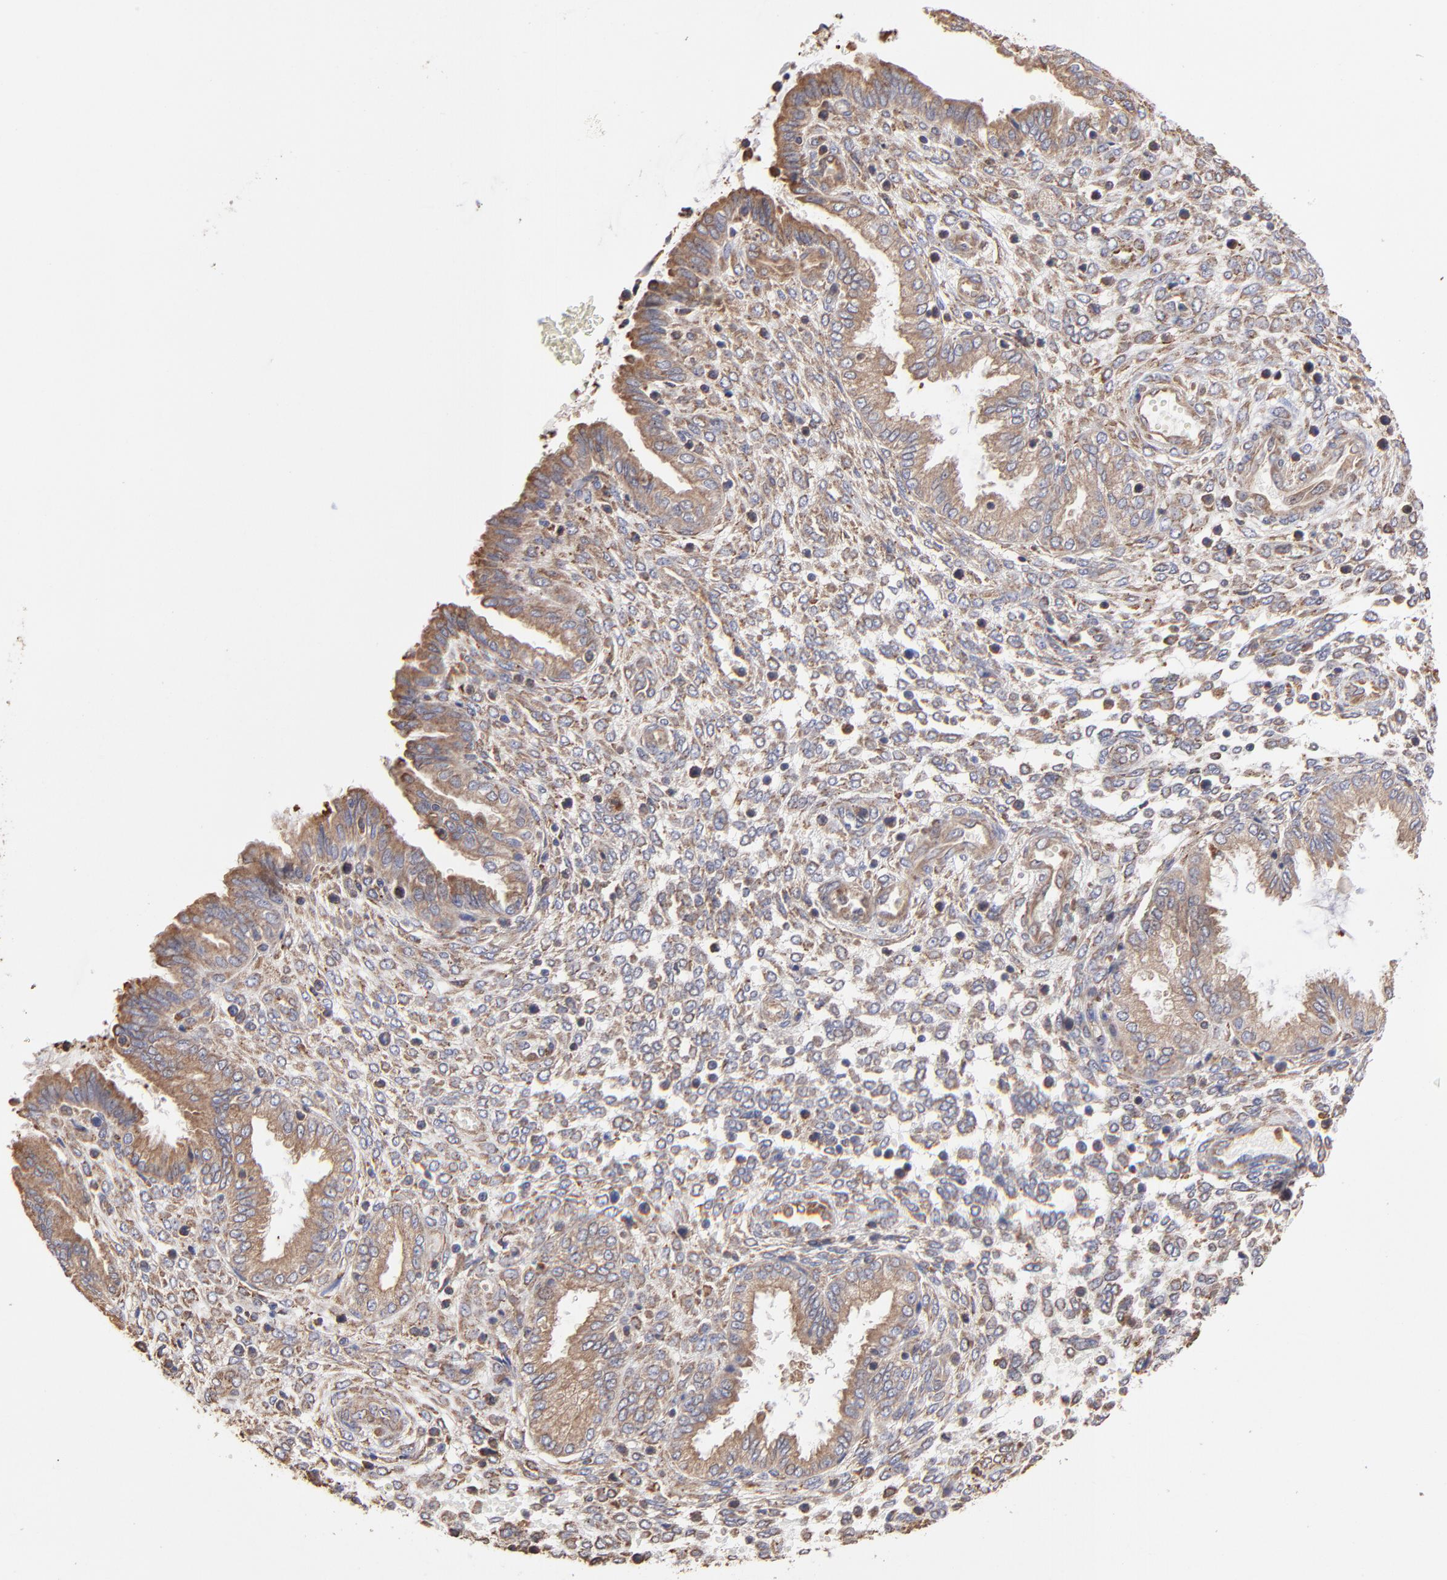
{"staining": {"intensity": "moderate", "quantity": ">75%", "location": "cytoplasmic/membranous"}, "tissue": "endometrium", "cell_type": "Cells in endometrial stroma", "image_type": "normal", "snomed": [{"axis": "morphology", "description": "Normal tissue, NOS"}, {"axis": "topography", "description": "Endometrium"}], "caption": "Immunohistochemistry (IHC) micrograph of normal endometrium: human endometrium stained using IHC demonstrates medium levels of moderate protein expression localized specifically in the cytoplasmic/membranous of cells in endometrial stroma, appearing as a cytoplasmic/membranous brown color.", "gene": "PFKM", "patient": {"sex": "female", "age": 33}}